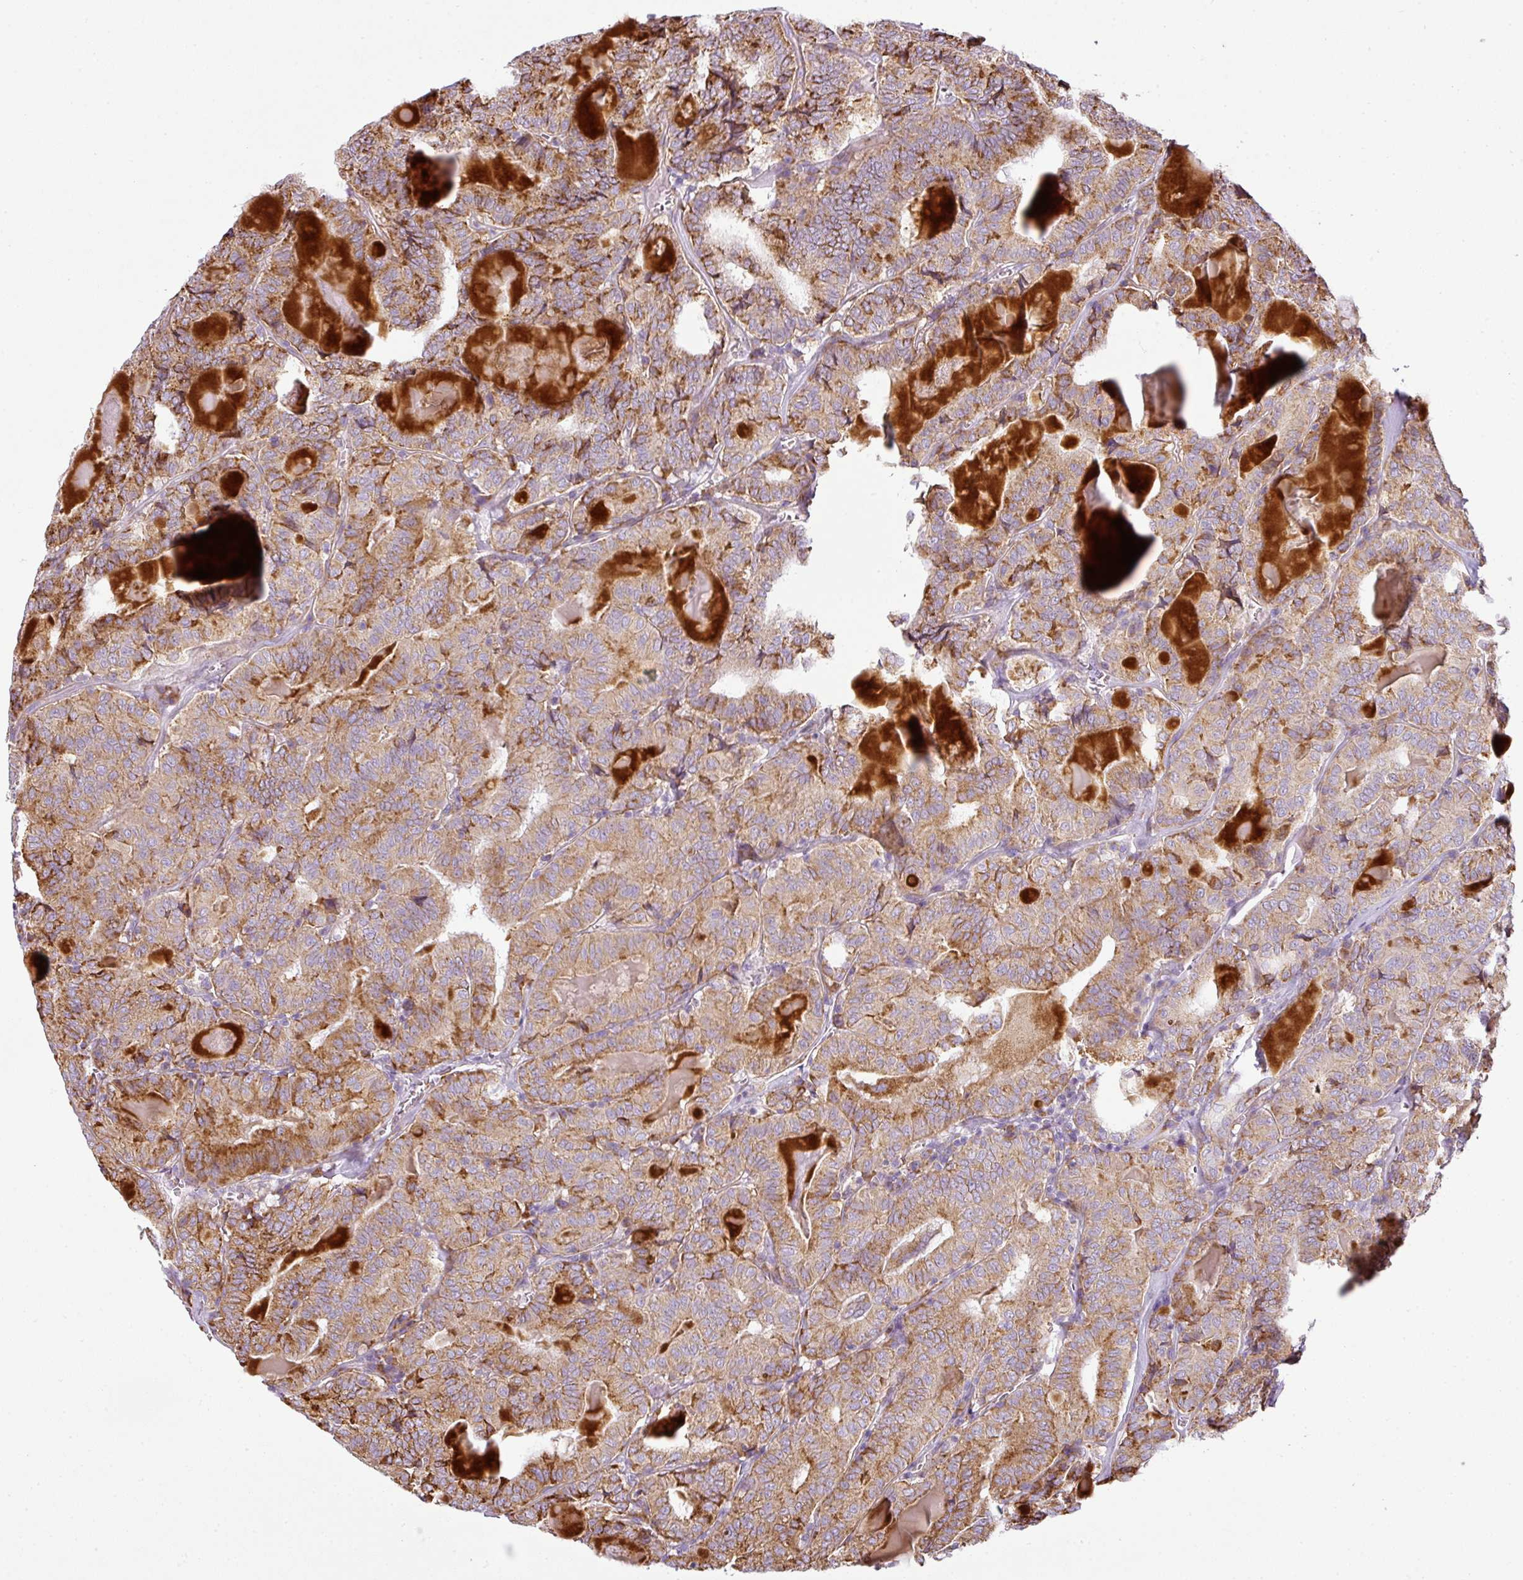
{"staining": {"intensity": "moderate", "quantity": "25%-75%", "location": "cytoplasmic/membranous"}, "tissue": "thyroid cancer", "cell_type": "Tumor cells", "image_type": "cancer", "snomed": [{"axis": "morphology", "description": "Papillary adenocarcinoma, NOS"}, {"axis": "topography", "description": "Thyroid gland"}], "caption": "Protein analysis of thyroid cancer tissue displays moderate cytoplasmic/membranous positivity in about 25%-75% of tumor cells.", "gene": "ANKRD18A", "patient": {"sex": "female", "age": 72}}